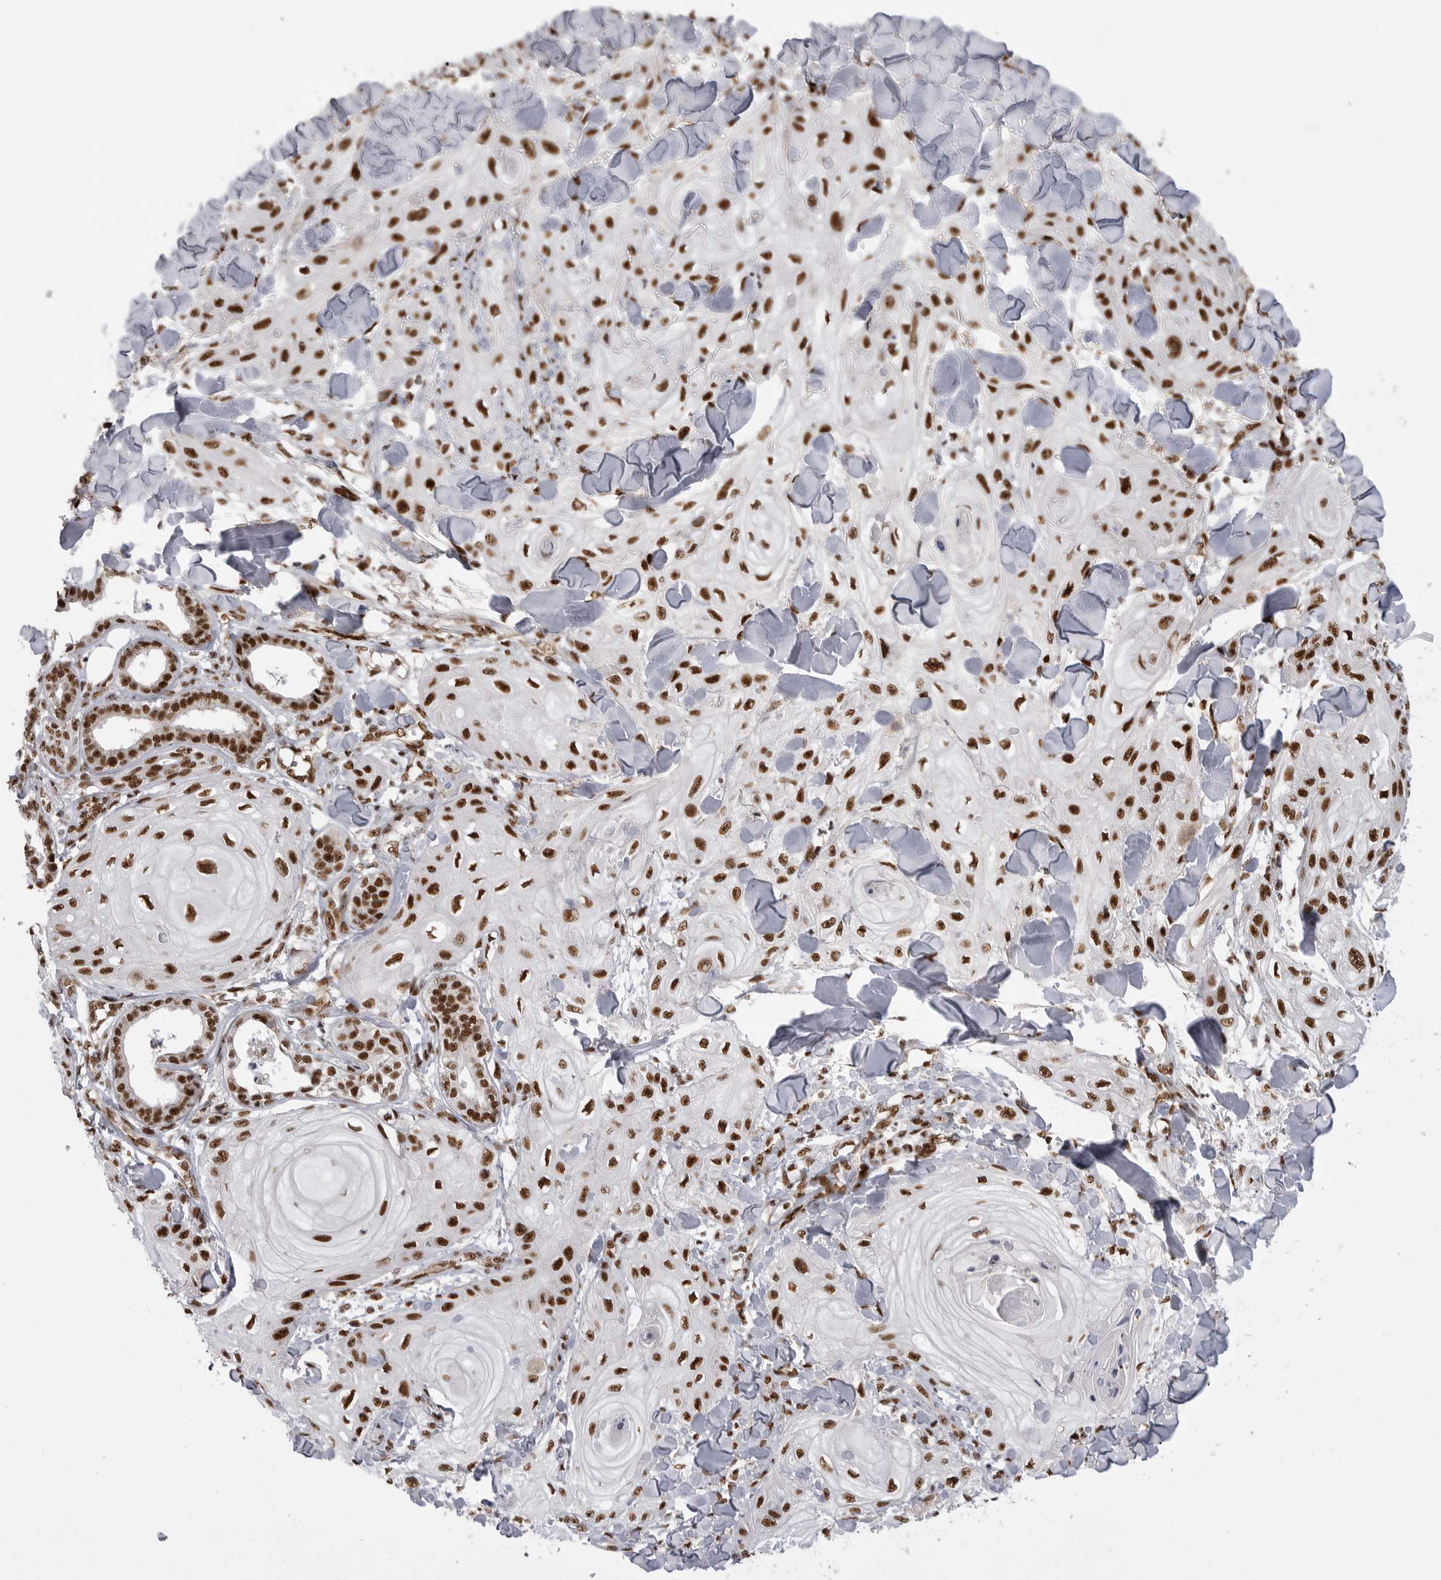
{"staining": {"intensity": "strong", "quantity": ">75%", "location": "nuclear"}, "tissue": "skin cancer", "cell_type": "Tumor cells", "image_type": "cancer", "snomed": [{"axis": "morphology", "description": "Squamous cell carcinoma, NOS"}, {"axis": "topography", "description": "Skin"}], "caption": "About >75% of tumor cells in human skin squamous cell carcinoma show strong nuclear protein staining as visualized by brown immunohistochemical staining.", "gene": "PPP1R8", "patient": {"sex": "male", "age": 74}}